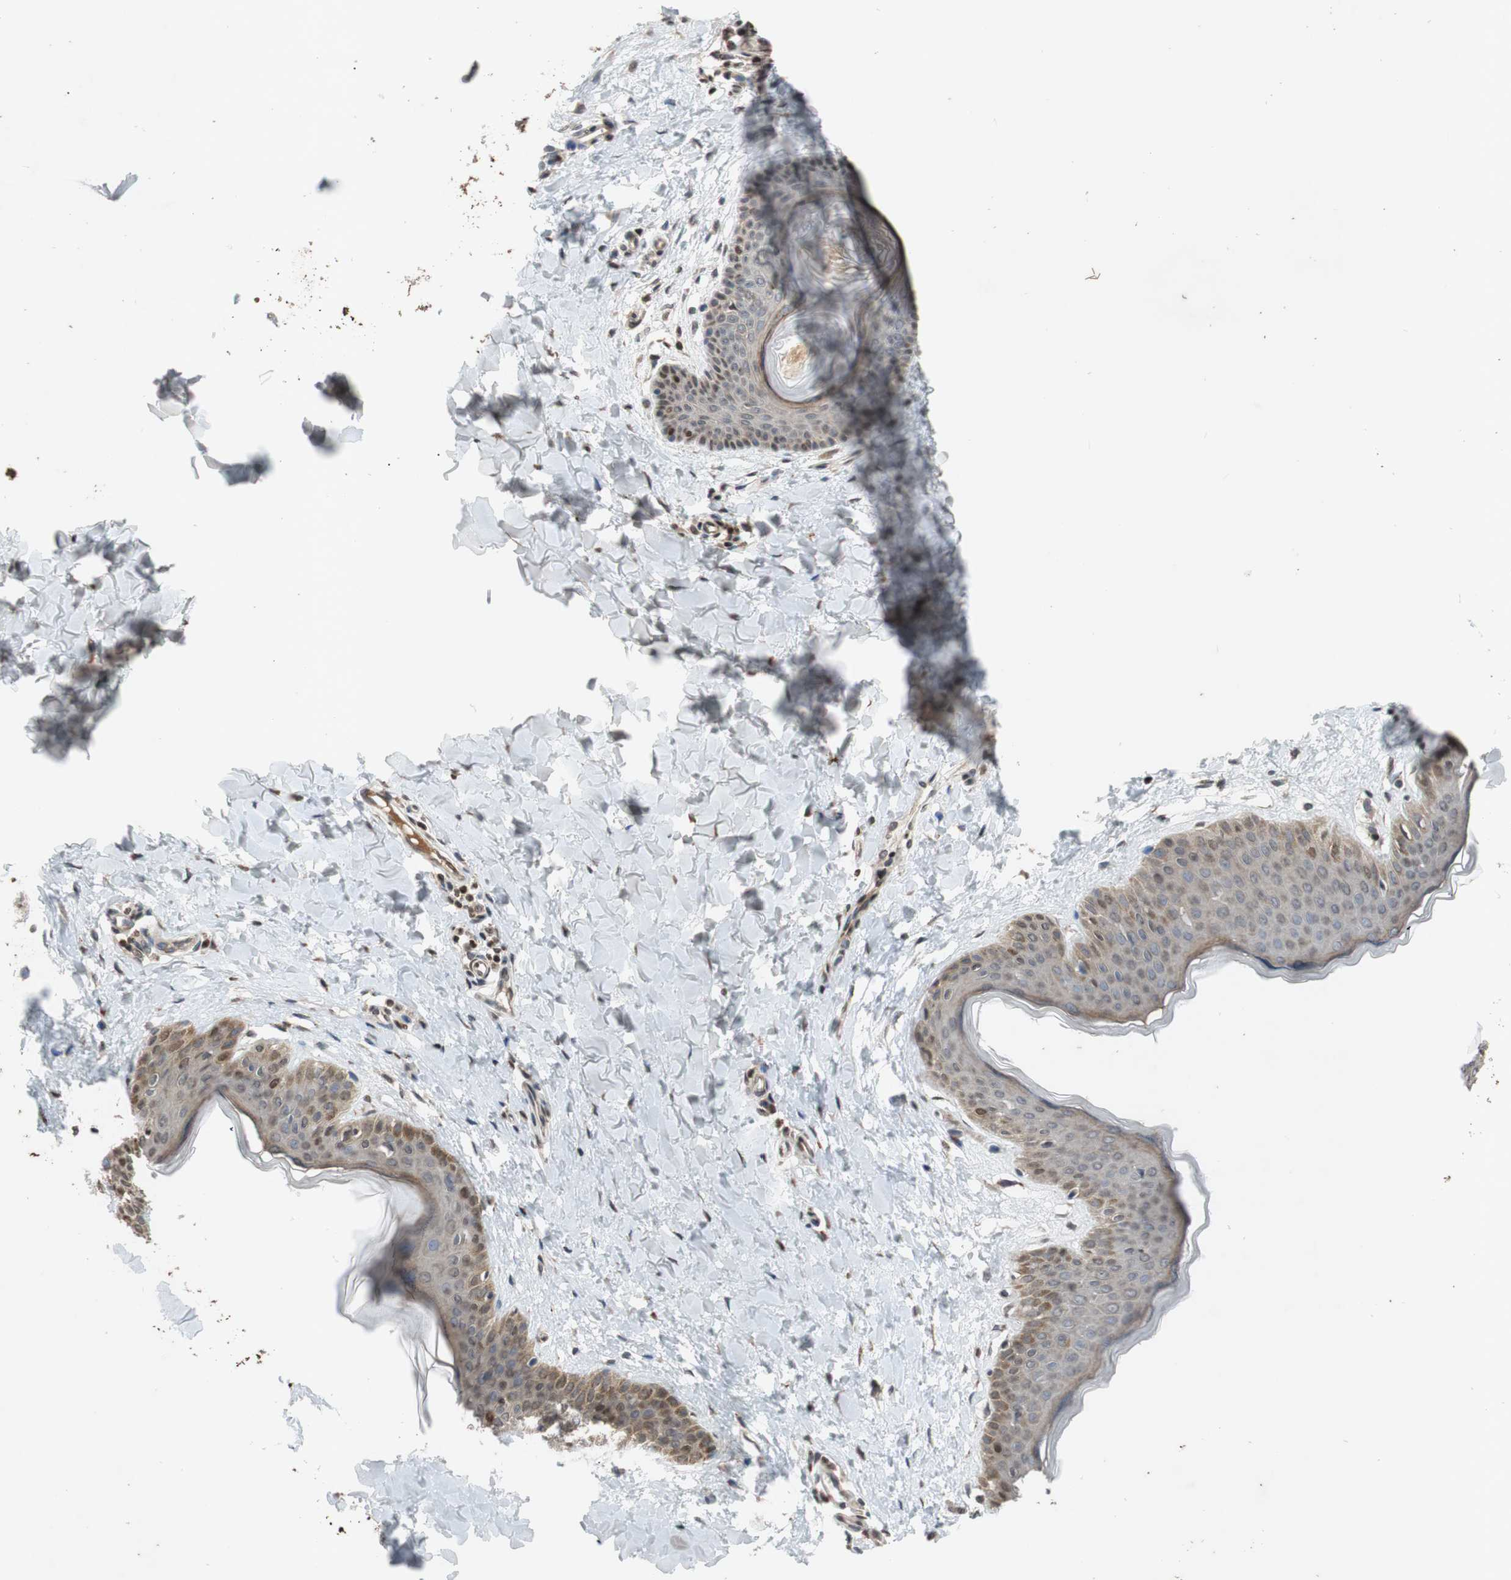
{"staining": {"intensity": "weak", "quantity": ">75%", "location": "cytoplasmic/membranous"}, "tissue": "skin", "cell_type": "Fibroblasts", "image_type": "normal", "snomed": [{"axis": "morphology", "description": "Normal tissue, NOS"}, {"axis": "topography", "description": "Skin"}], "caption": "A brown stain labels weak cytoplasmic/membranous expression of a protein in fibroblasts of benign skin.", "gene": "MCM6", "patient": {"sex": "female", "age": 17}}